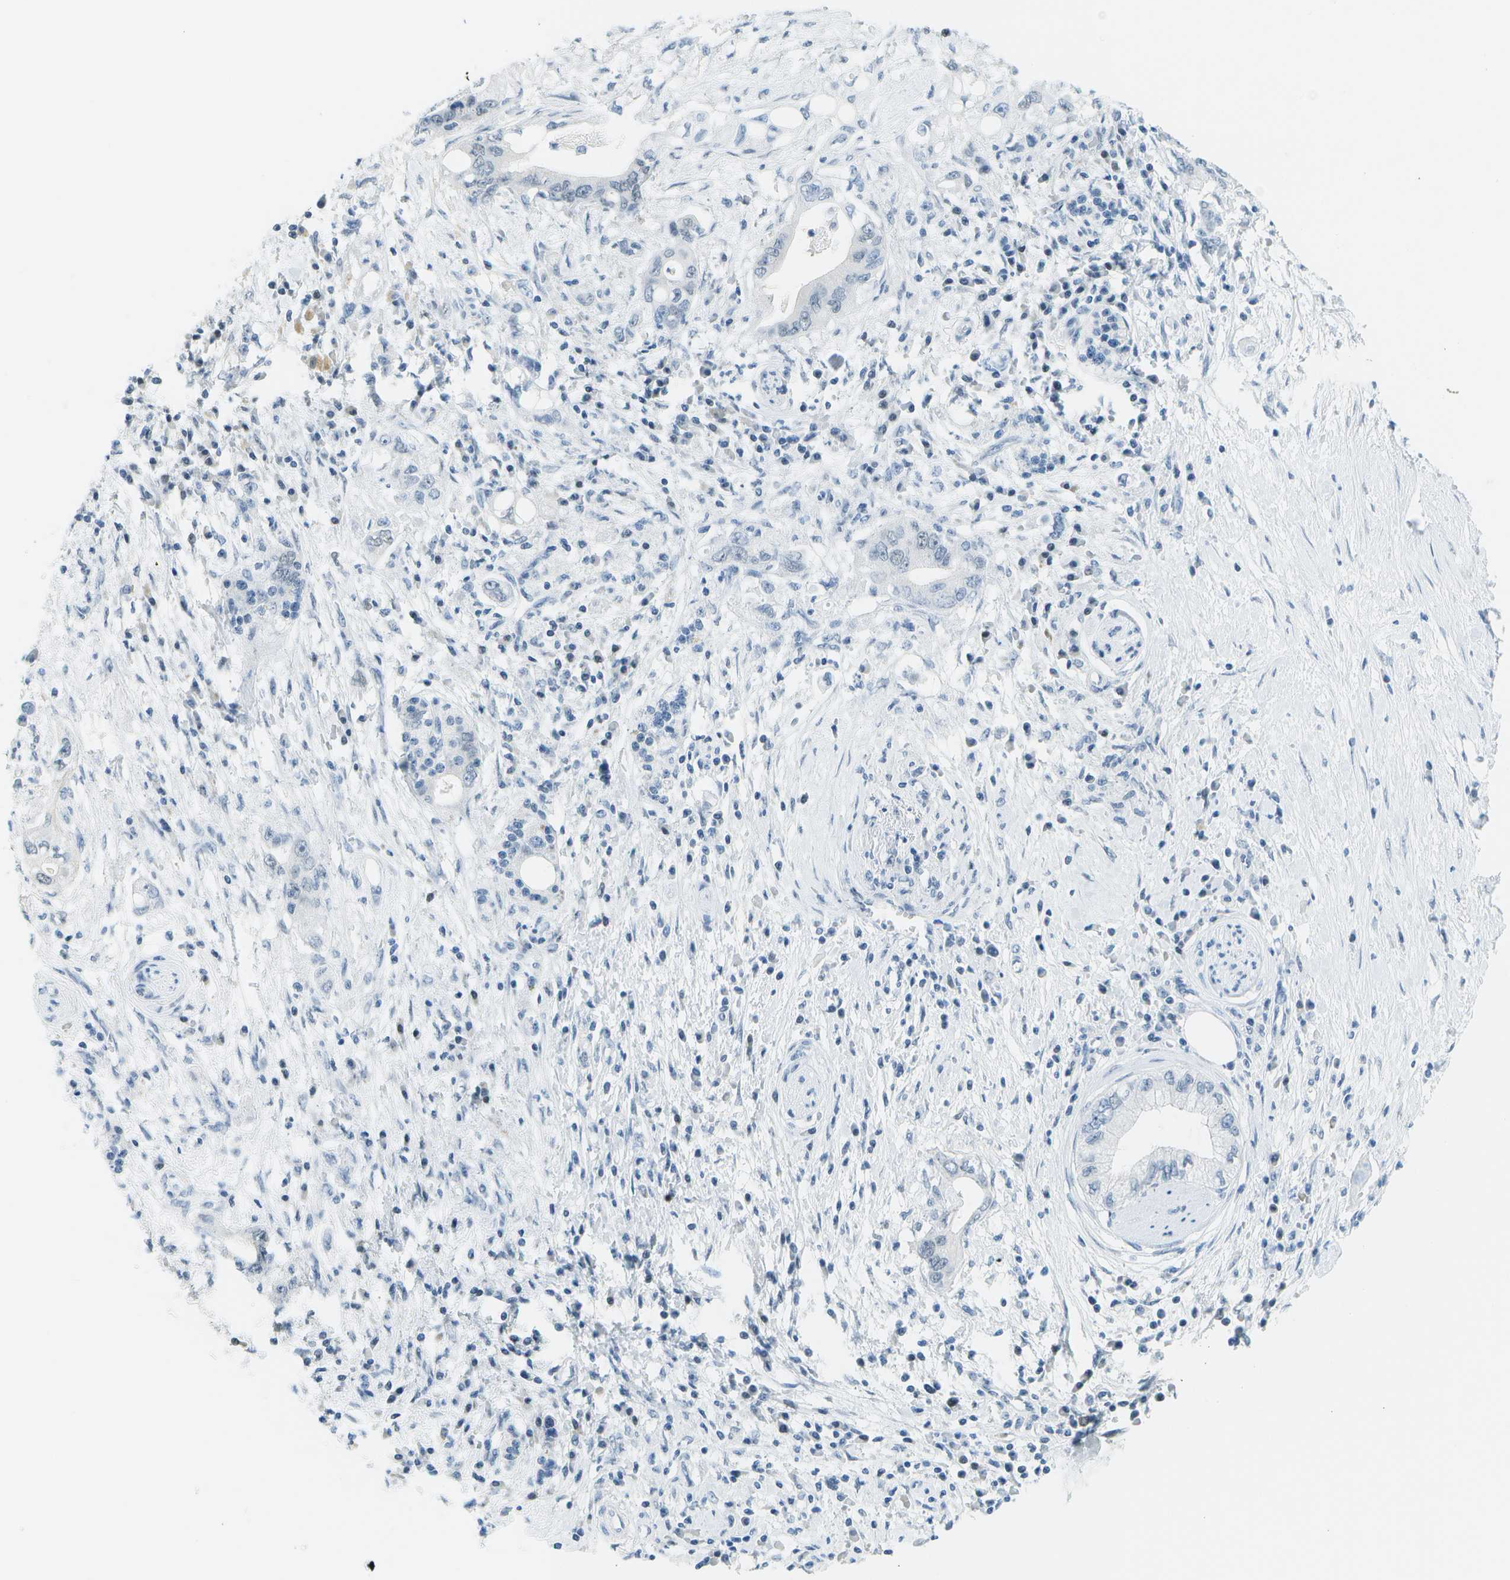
{"staining": {"intensity": "negative", "quantity": "none", "location": "none"}, "tissue": "pancreatic cancer", "cell_type": "Tumor cells", "image_type": "cancer", "snomed": [{"axis": "morphology", "description": "Adenocarcinoma, NOS"}, {"axis": "topography", "description": "Pancreas"}], "caption": "This is an immunohistochemistry micrograph of human pancreatic cancer. There is no staining in tumor cells.", "gene": "NEK11", "patient": {"sex": "female", "age": 73}}